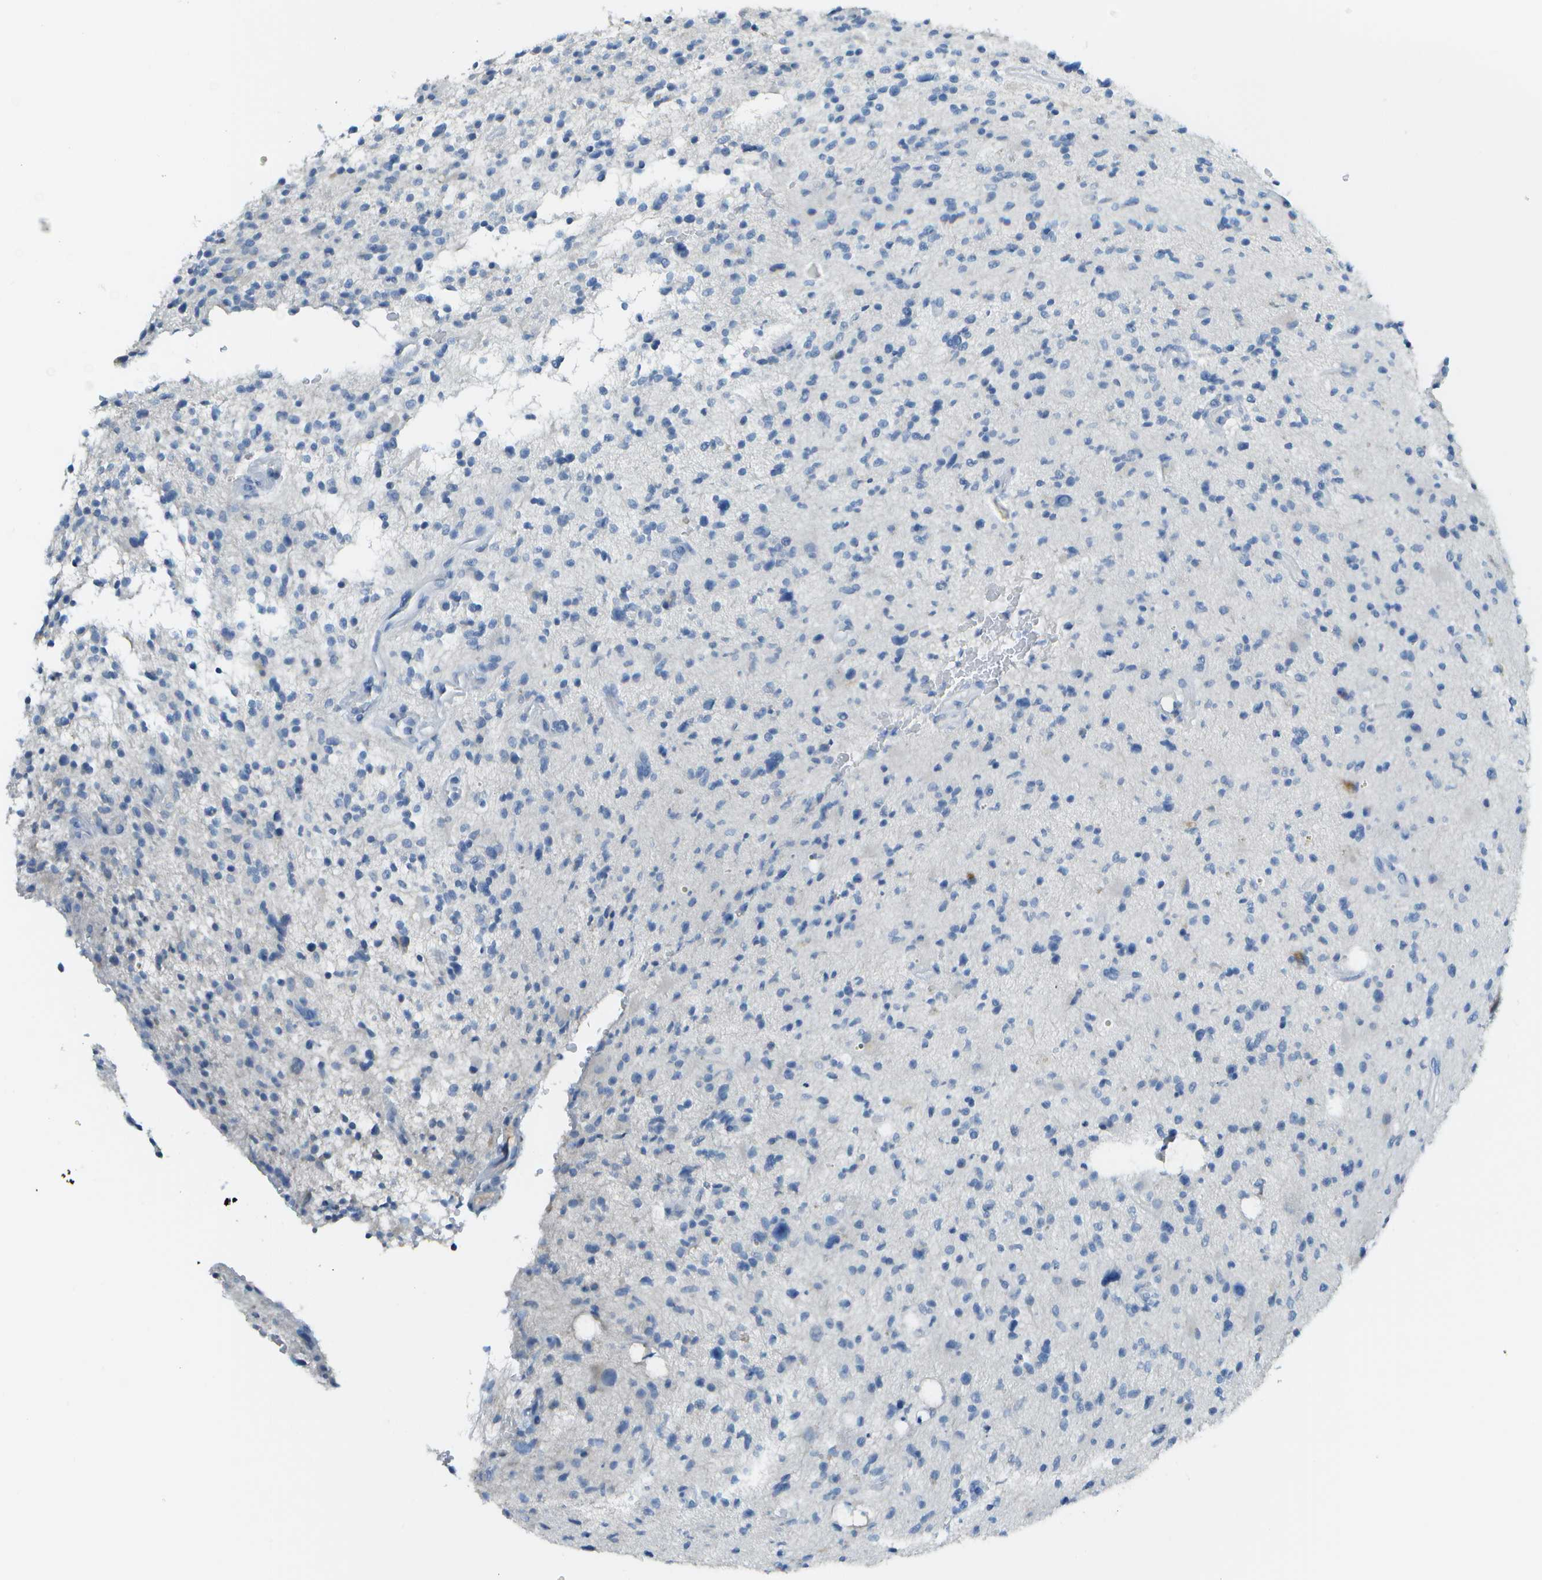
{"staining": {"intensity": "negative", "quantity": "none", "location": "none"}, "tissue": "glioma", "cell_type": "Tumor cells", "image_type": "cancer", "snomed": [{"axis": "morphology", "description": "Glioma, malignant, High grade"}, {"axis": "topography", "description": "Brain"}], "caption": "High power microscopy micrograph of an immunohistochemistry (IHC) image of malignant high-grade glioma, revealing no significant staining in tumor cells.", "gene": "C1S", "patient": {"sex": "male", "age": 48}}